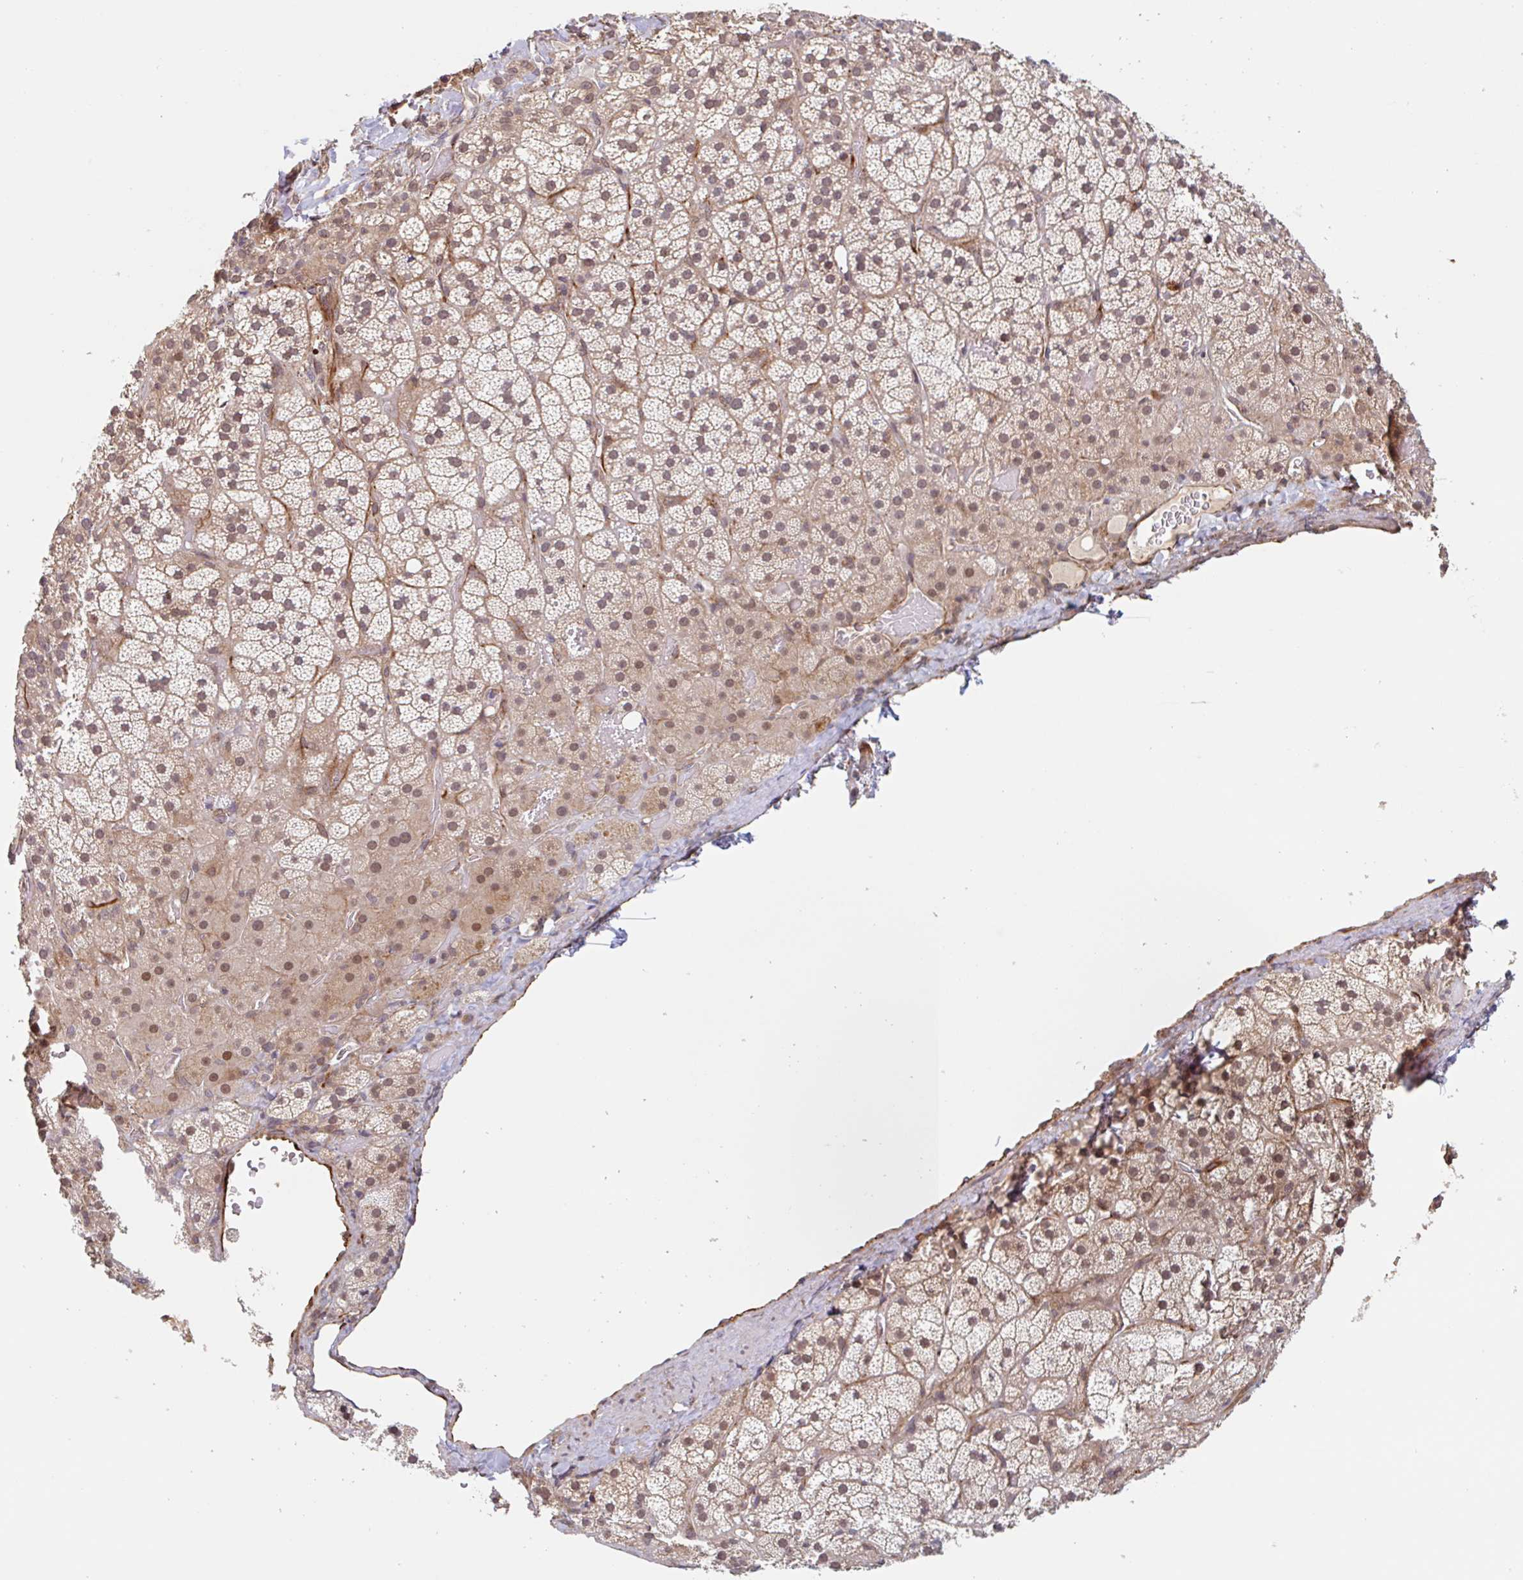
{"staining": {"intensity": "moderate", "quantity": "25%-75%", "location": "cytoplasmic/membranous,nuclear"}, "tissue": "adrenal gland", "cell_type": "Glandular cells", "image_type": "normal", "snomed": [{"axis": "morphology", "description": "Normal tissue, NOS"}, {"axis": "topography", "description": "Adrenal gland"}], "caption": "Normal adrenal gland exhibits moderate cytoplasmic/membranous,nuclear positivity in approximately 25%-75% of glandular cells, visualized by immunohistochemistry. (IHC, brightfield microscopy, high magnification).", "gene": "NUB1", "patient": {"sex": "male", "age": 57}}